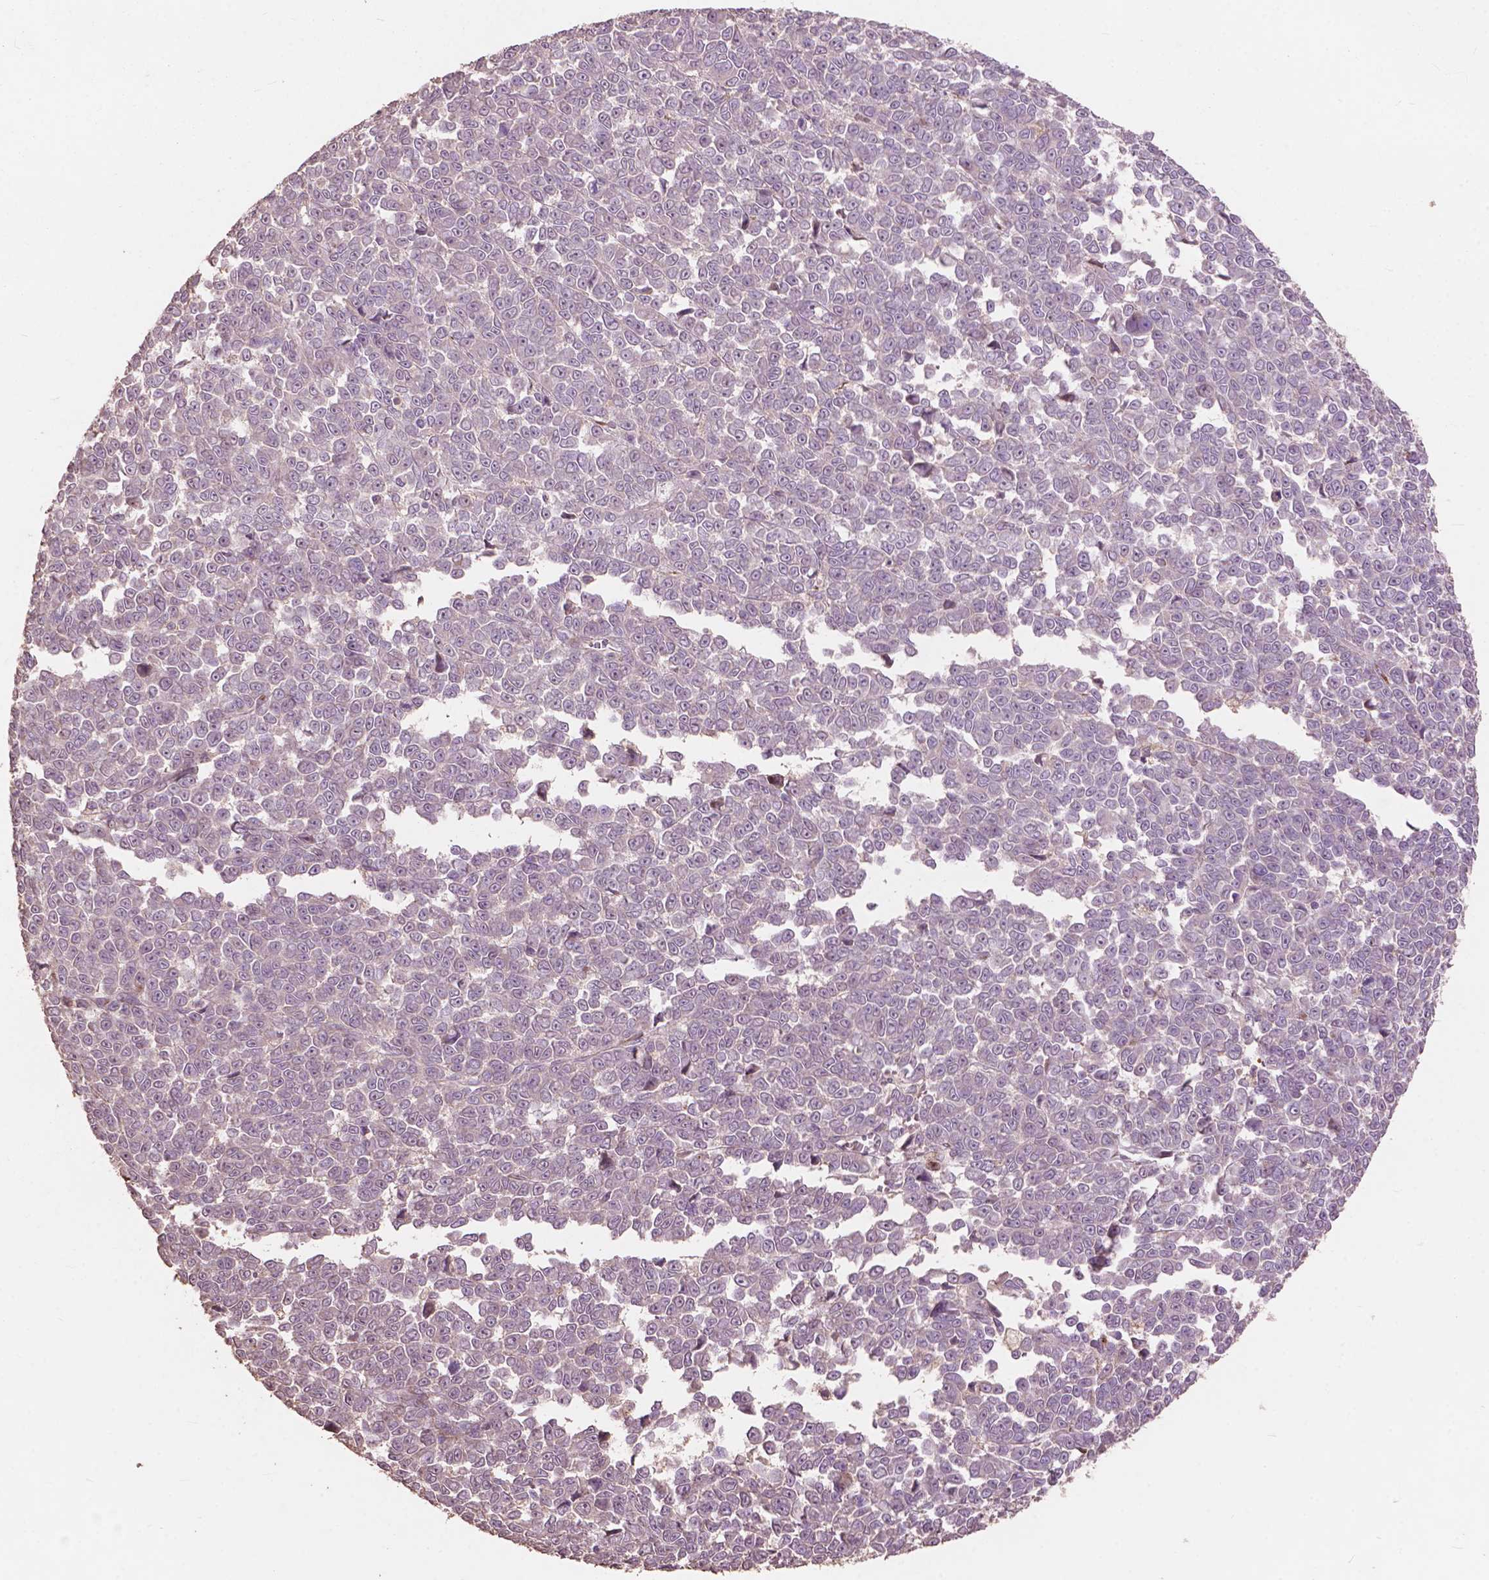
{"staining": {"intensity": "negative", "quantity": "none", "location": "none"}, "tissue": "melanoma", "cell_type": "Tumor cells", "image_type": "cancer", "snomed": [{"axis": "morphology", "description": "Malignant melanoma, NOS"}, {"axis": "topography", "description": "Skin"}], "caption": "Protein analysis of melanoma exhibits no significant expression in tumor cells.", "gene": "FNIP1", "patient": {"sex": "female", "age": 95}}